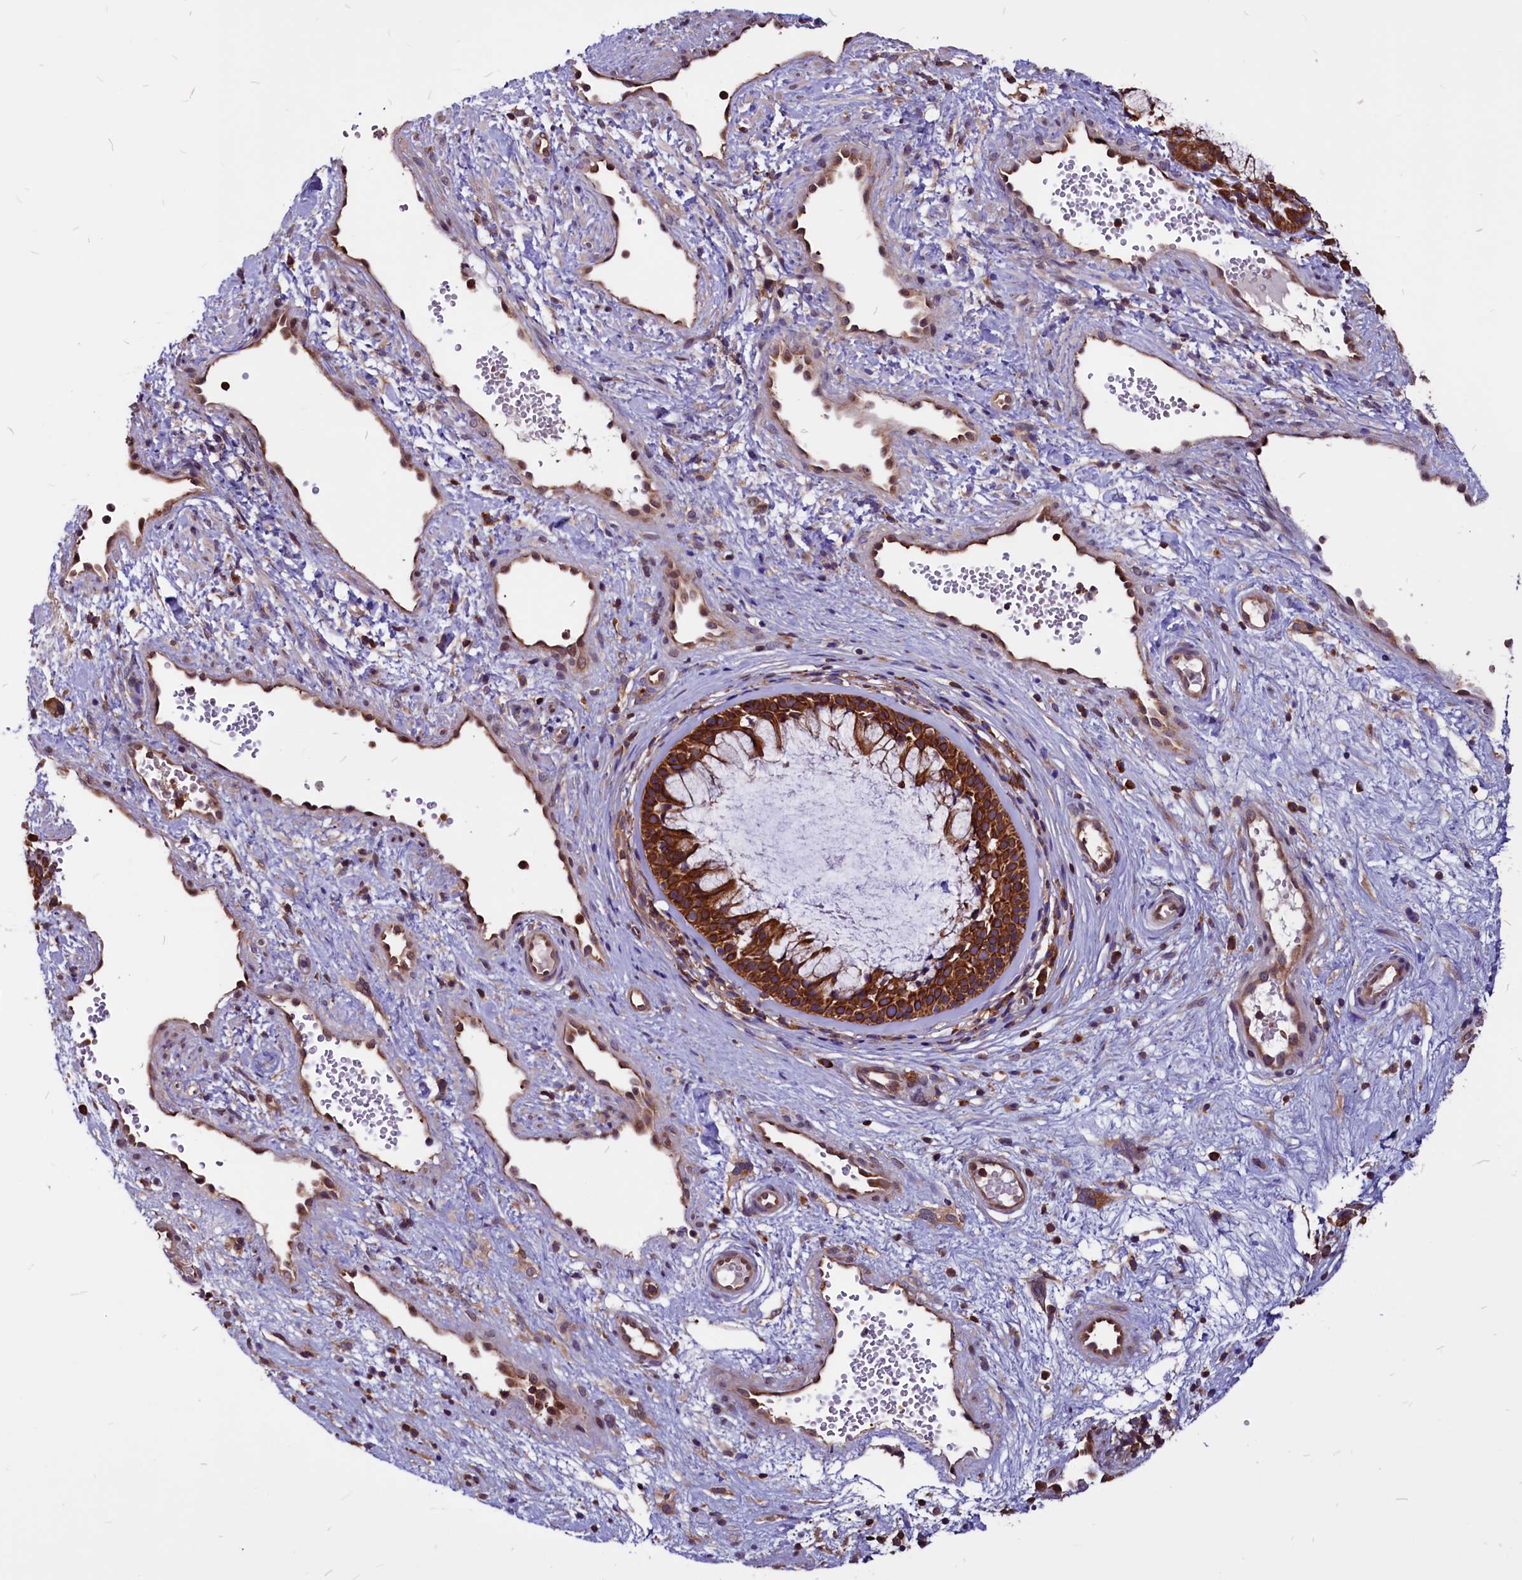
{"staining": {"intensity": "strong", "quantity": ">75%", "location": "cytoplasmic/membranous"}, "tissue": "nasopharynx", "cell_type": "Respiratory epithelial cells", "image_type": "normal", "snomed": [{"axis": "morphology", "description": "Normal tissue, NOS"}, {"axis": "topography", "description": "Nasopharynx"}], "caption": "Protein analysis of unremarkable nasopharynx shows strong cytoplasmic/membranous positivity in approximately >75% of respiratory epithelial cells.", "gene": "EIF3G", "patient": {"sex": "male", "age": 32}}